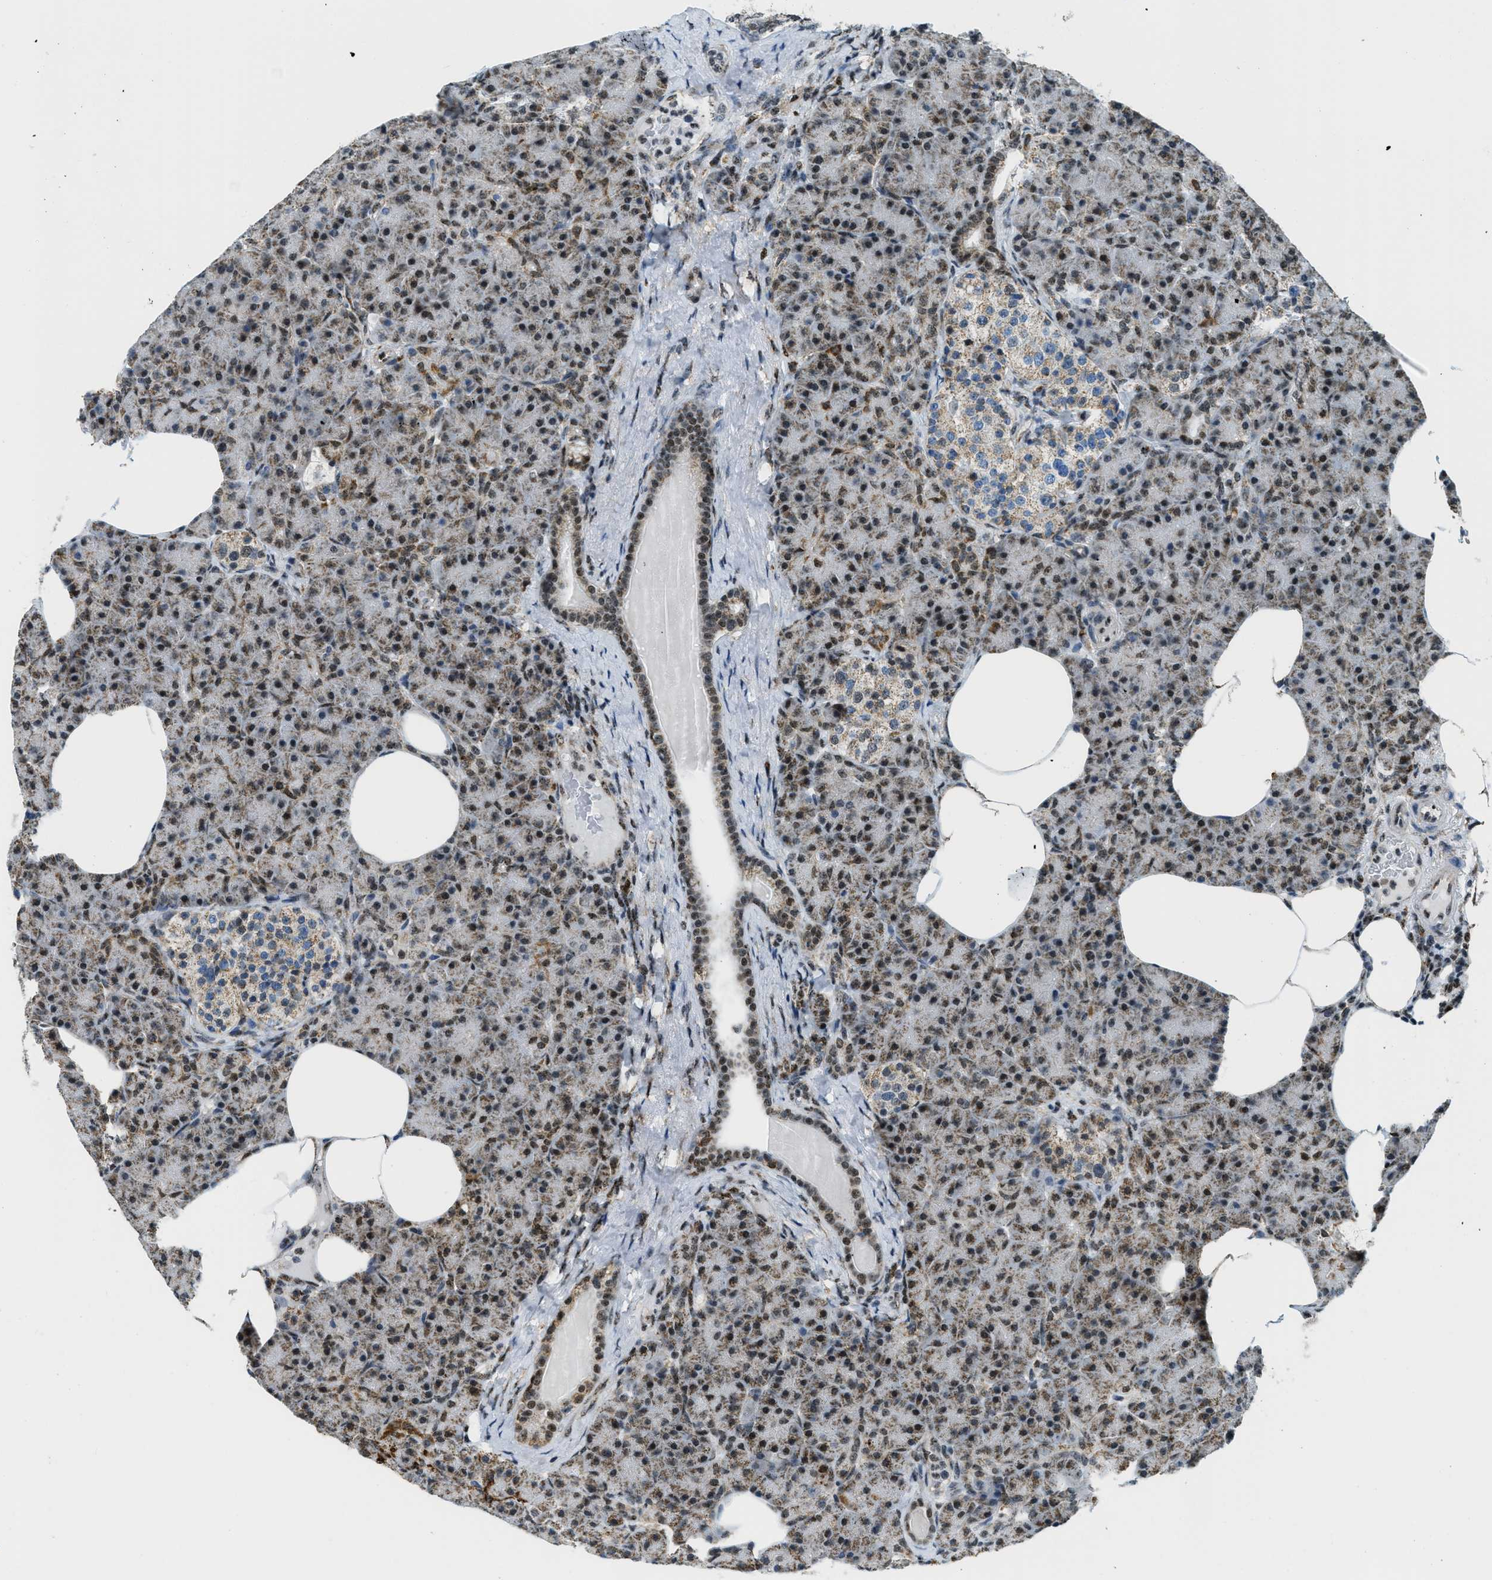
{"staining": {"intensity": "strong", "quantity": "25%-75%", "location": "cytoplasmic/membranous,nuclear"}, "tissue": "pancreas", "cell_type": "Exocrine glandular cells", "image_type": "normal", "snomed": [{"axis": "morphology", "description": "Normal tissue, NOS"}, {"axis": "topography", "description": "Pancreas"}], "caption": "This micrograph shows immunohistochemistry (IHC) staining of normal human pancreas, with high strong cytoplasmic/membranous,nuclear staining in about 25%-75% of exocrine glandular cells.", "gene": "SP100", "patient": {"sex": "female", "age": 70}}